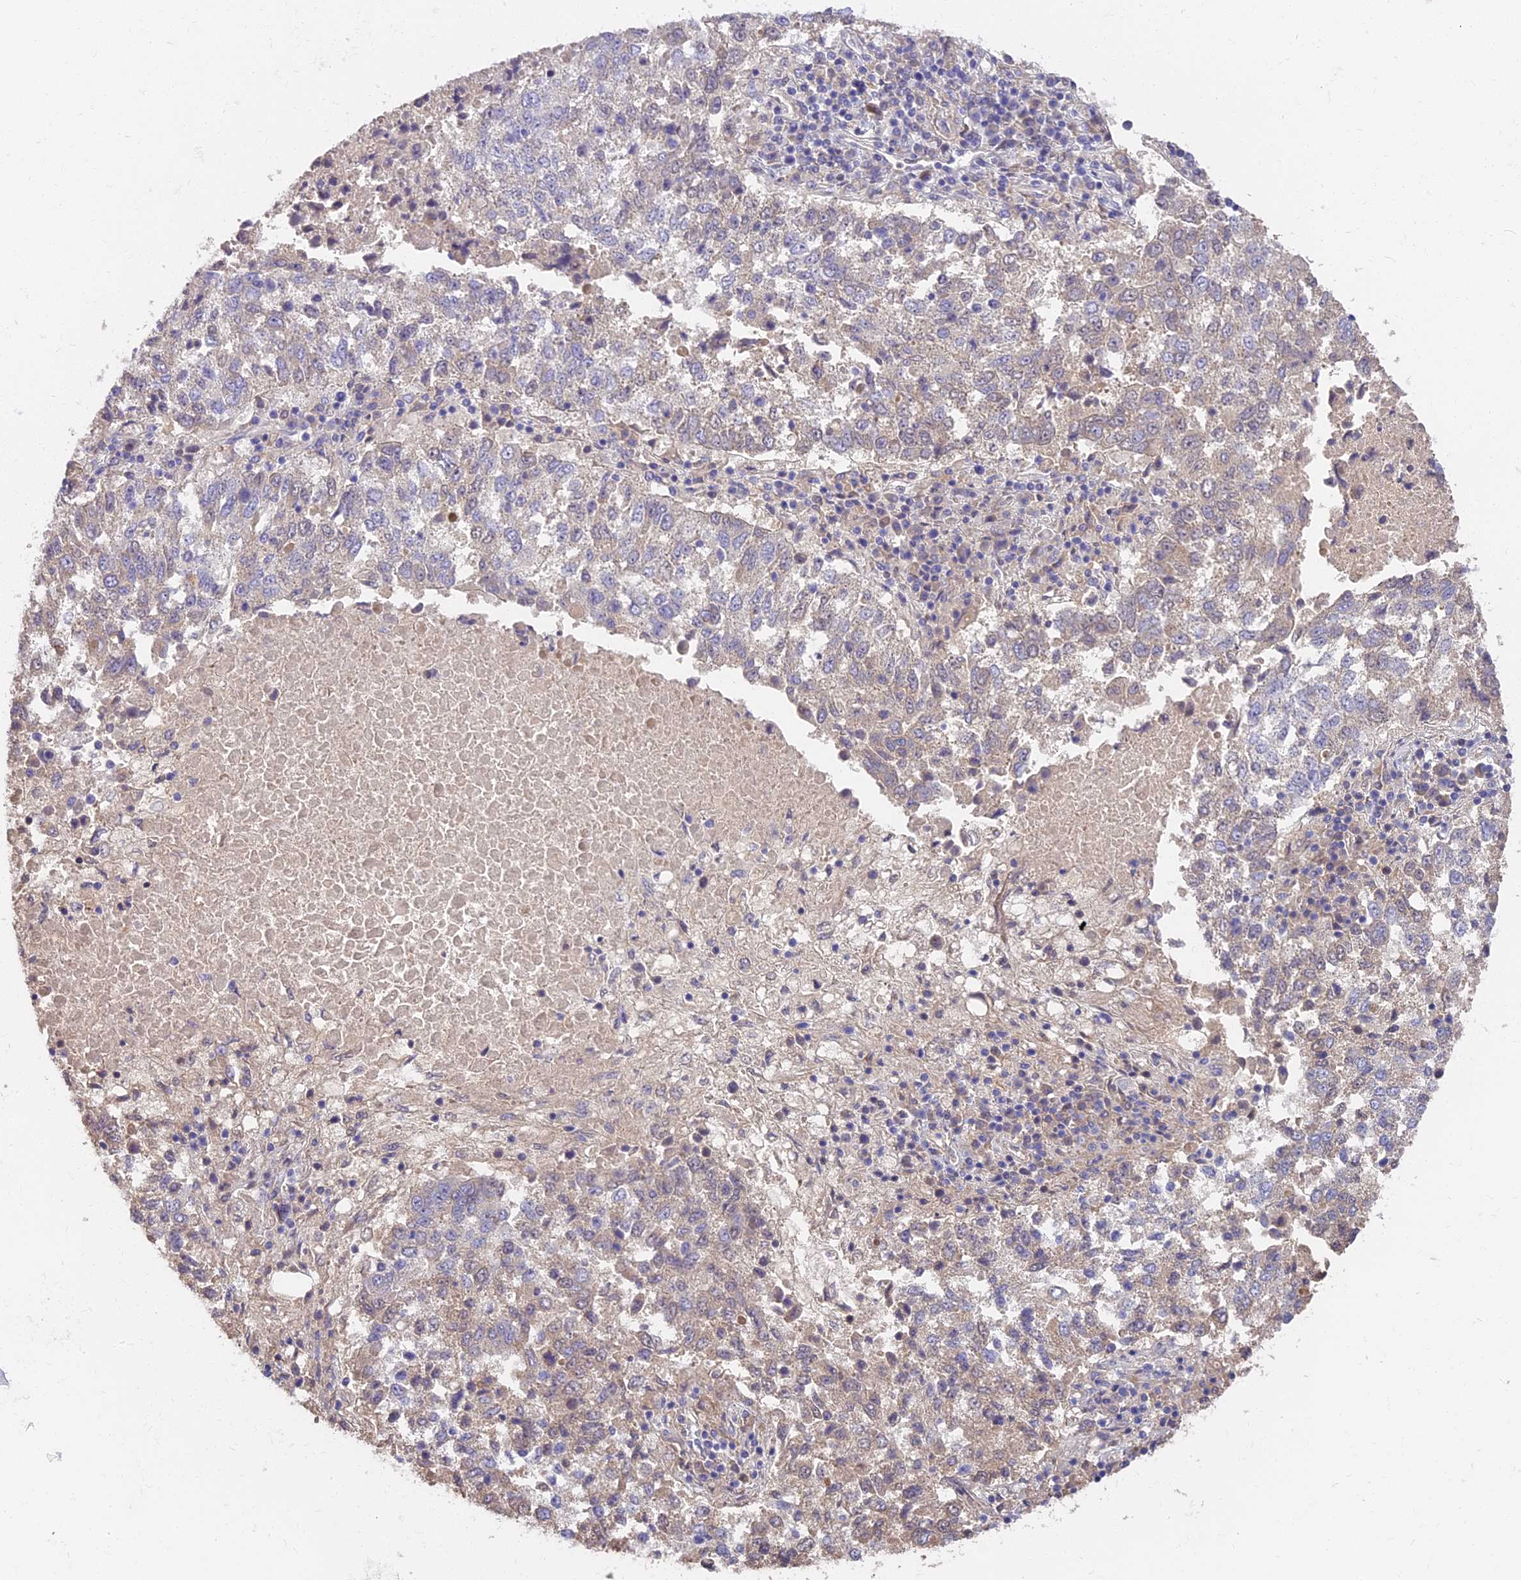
{"staining": {"intensity": "negative", "quantity": "none", "location": "none"}, "tissue": "lung cancer", "cell_type": "Tumor cells", "image_type": "cancer", "snomed": [{"axis": "morphology", "description": "Squamous cell carcinoma, NOS"}, {"axis": "topography", "description": "Lung"}], "caption": "DAB (3,3'-diaminobenzidine) immunohistochemical staining of lung cancer (squamous cell carcinoma) reveals no significant positivity in tumor cells.", "gene": "ARHGAP17", "patient": {"sex": "male", "age": 73}}